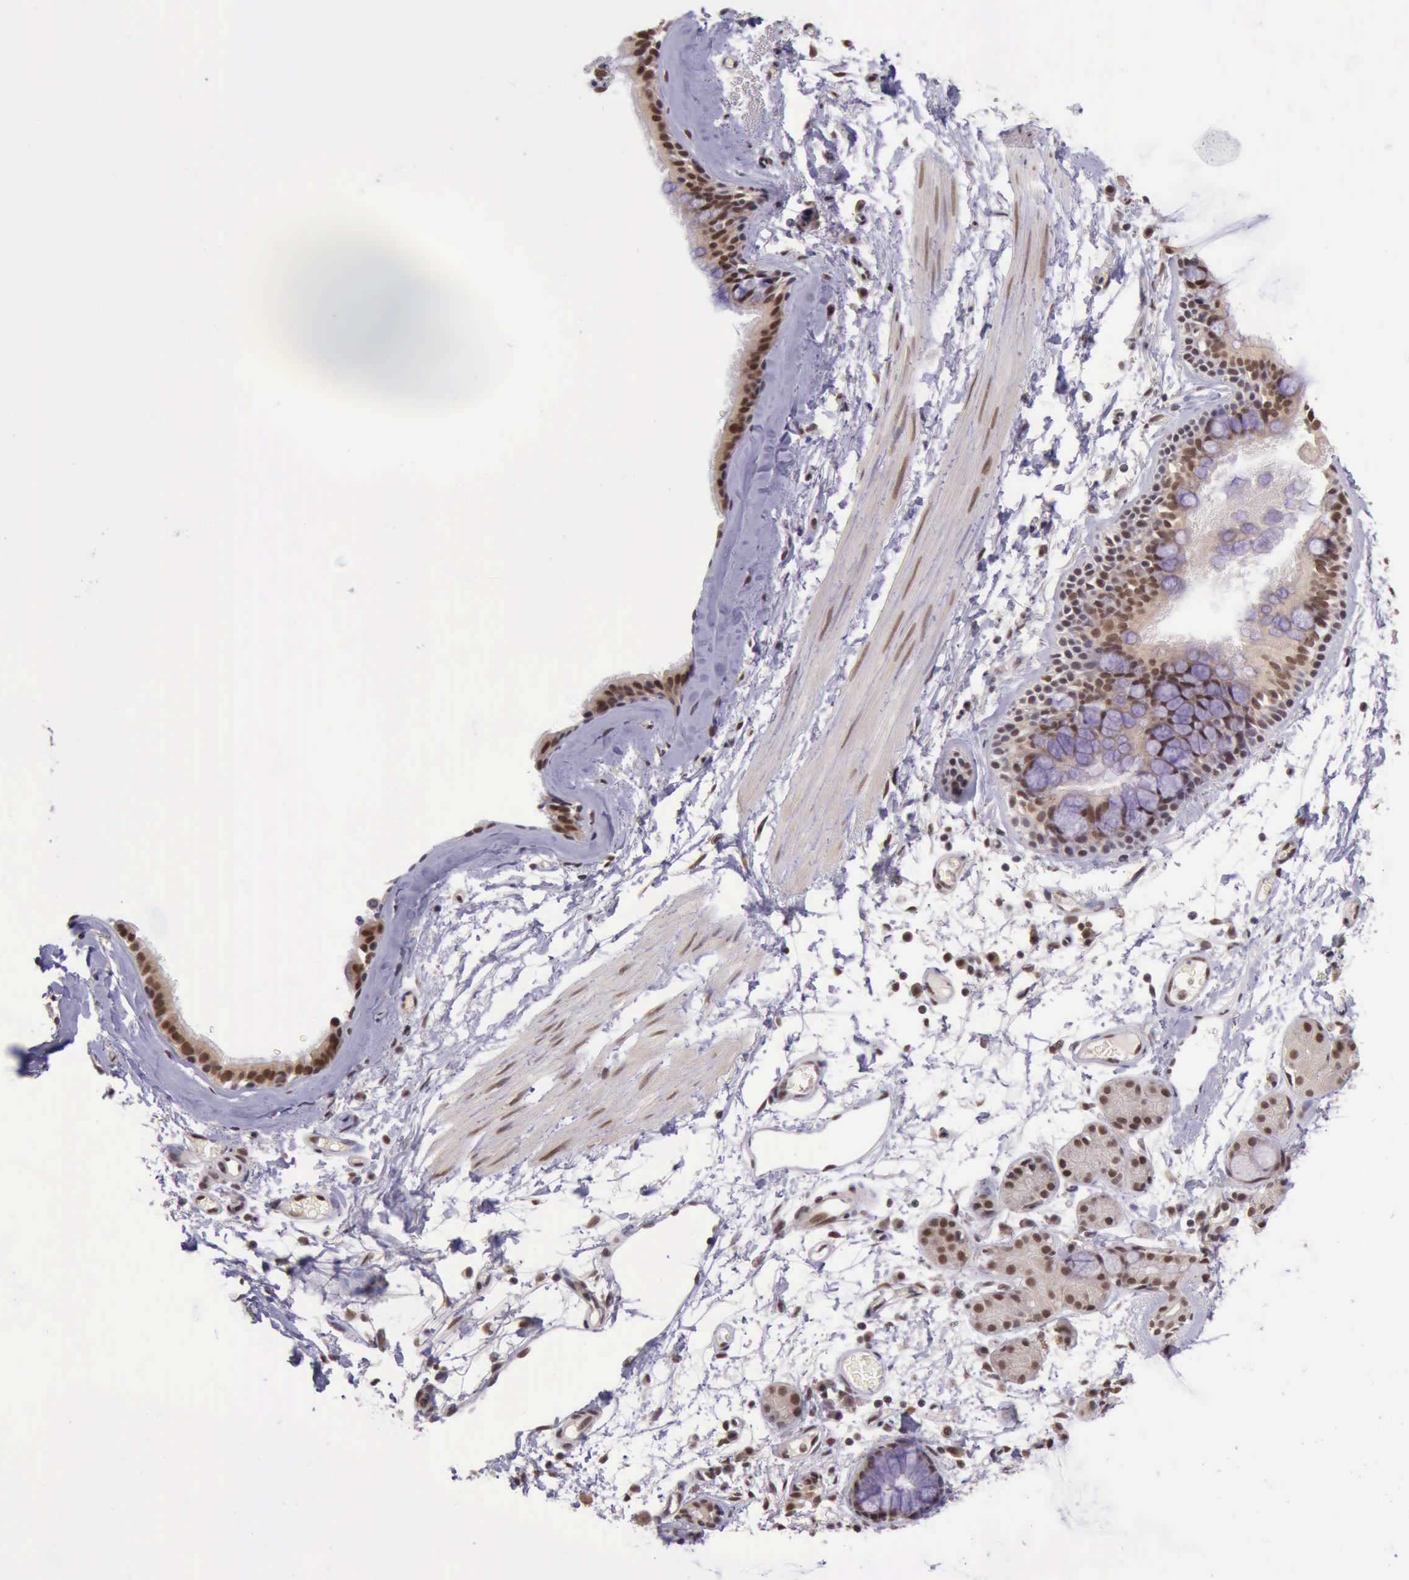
{"staining": {"intensity": "moderate", "quantity": ">75%", "location": "nuclear"}, "tissue": "bronchus", "cell_type": "Respiratory epithelial cells", "image_type": "normal", "snomed": [{"axis": "morphology", "description": "Normal tissue, NOS"}, {"axis": "topography", "description": "Bronchus"}, {"axis": "topography", "description": "Lung"}], "caption": "Human bronchus stained with a brown dye displays moderate nuclear positive expression in approximately >75% of respiratory epithelial cells.", "gene": "PRPF39", "patient": {"sex": "female", "age": 56}}